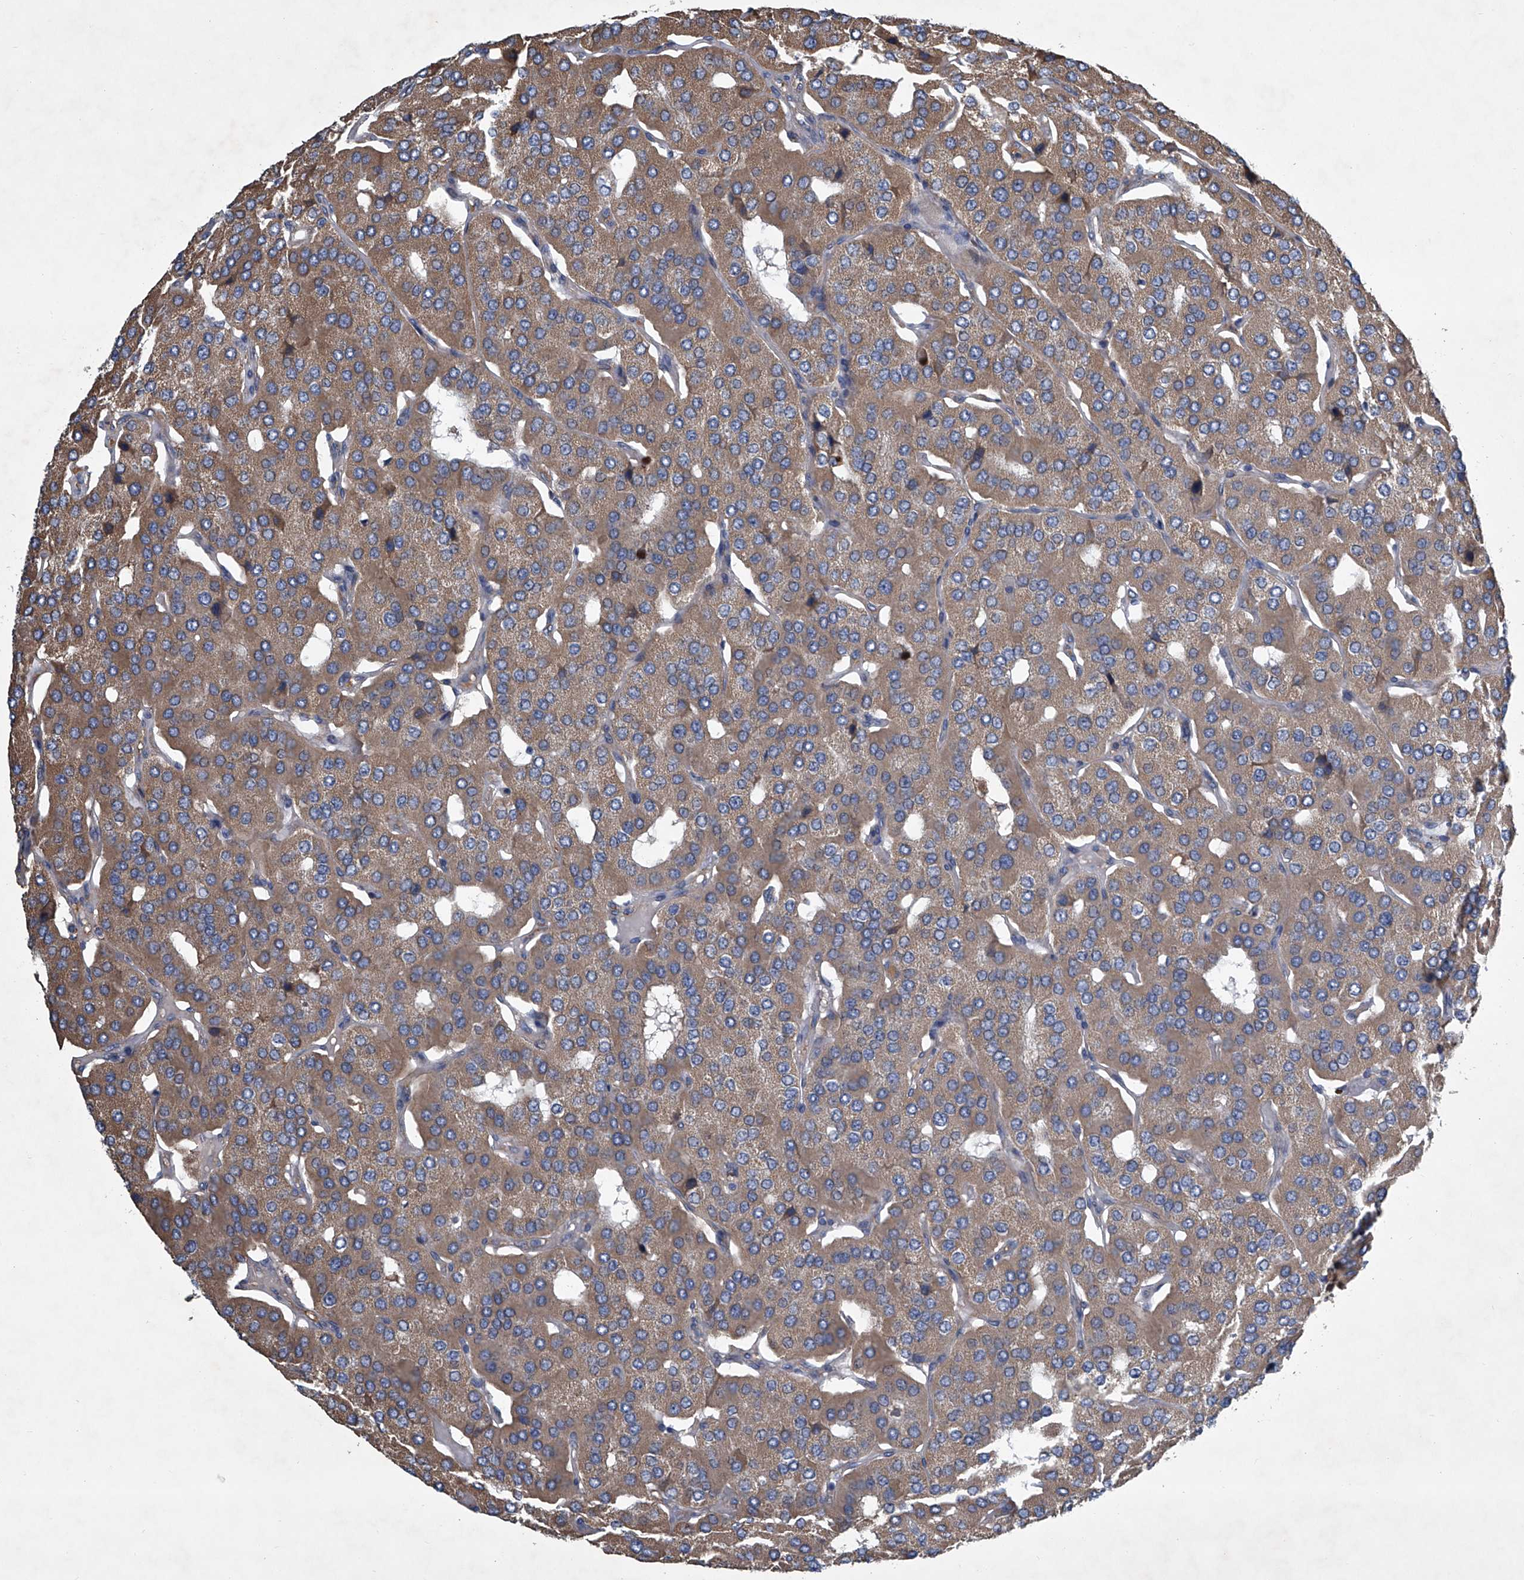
{"staining": {"intensity": "weak", "quantity": ">75%", "location": "cytoplasmic/membranous"}, "tissue": "parathyroid gland", "cell_type": "Glandular cells", "image_type": "normal", "snomed": [{"axis": "morphology", "description": "Normal tissue, NOS"}, {"axis": "morphology", "description": "Adenoma, NOS"}, {"axis": "topography", "description": "Parathyroid gland"}], "caption": "This micrograph reveals IHC staining of unremarkable human parathyroid gland, with low weak cytoplasmic/membranous positivity in approximately >75% of glandular cells.", "gene": "ABCG1", "patient": {"sex": "female", "age": 86}}